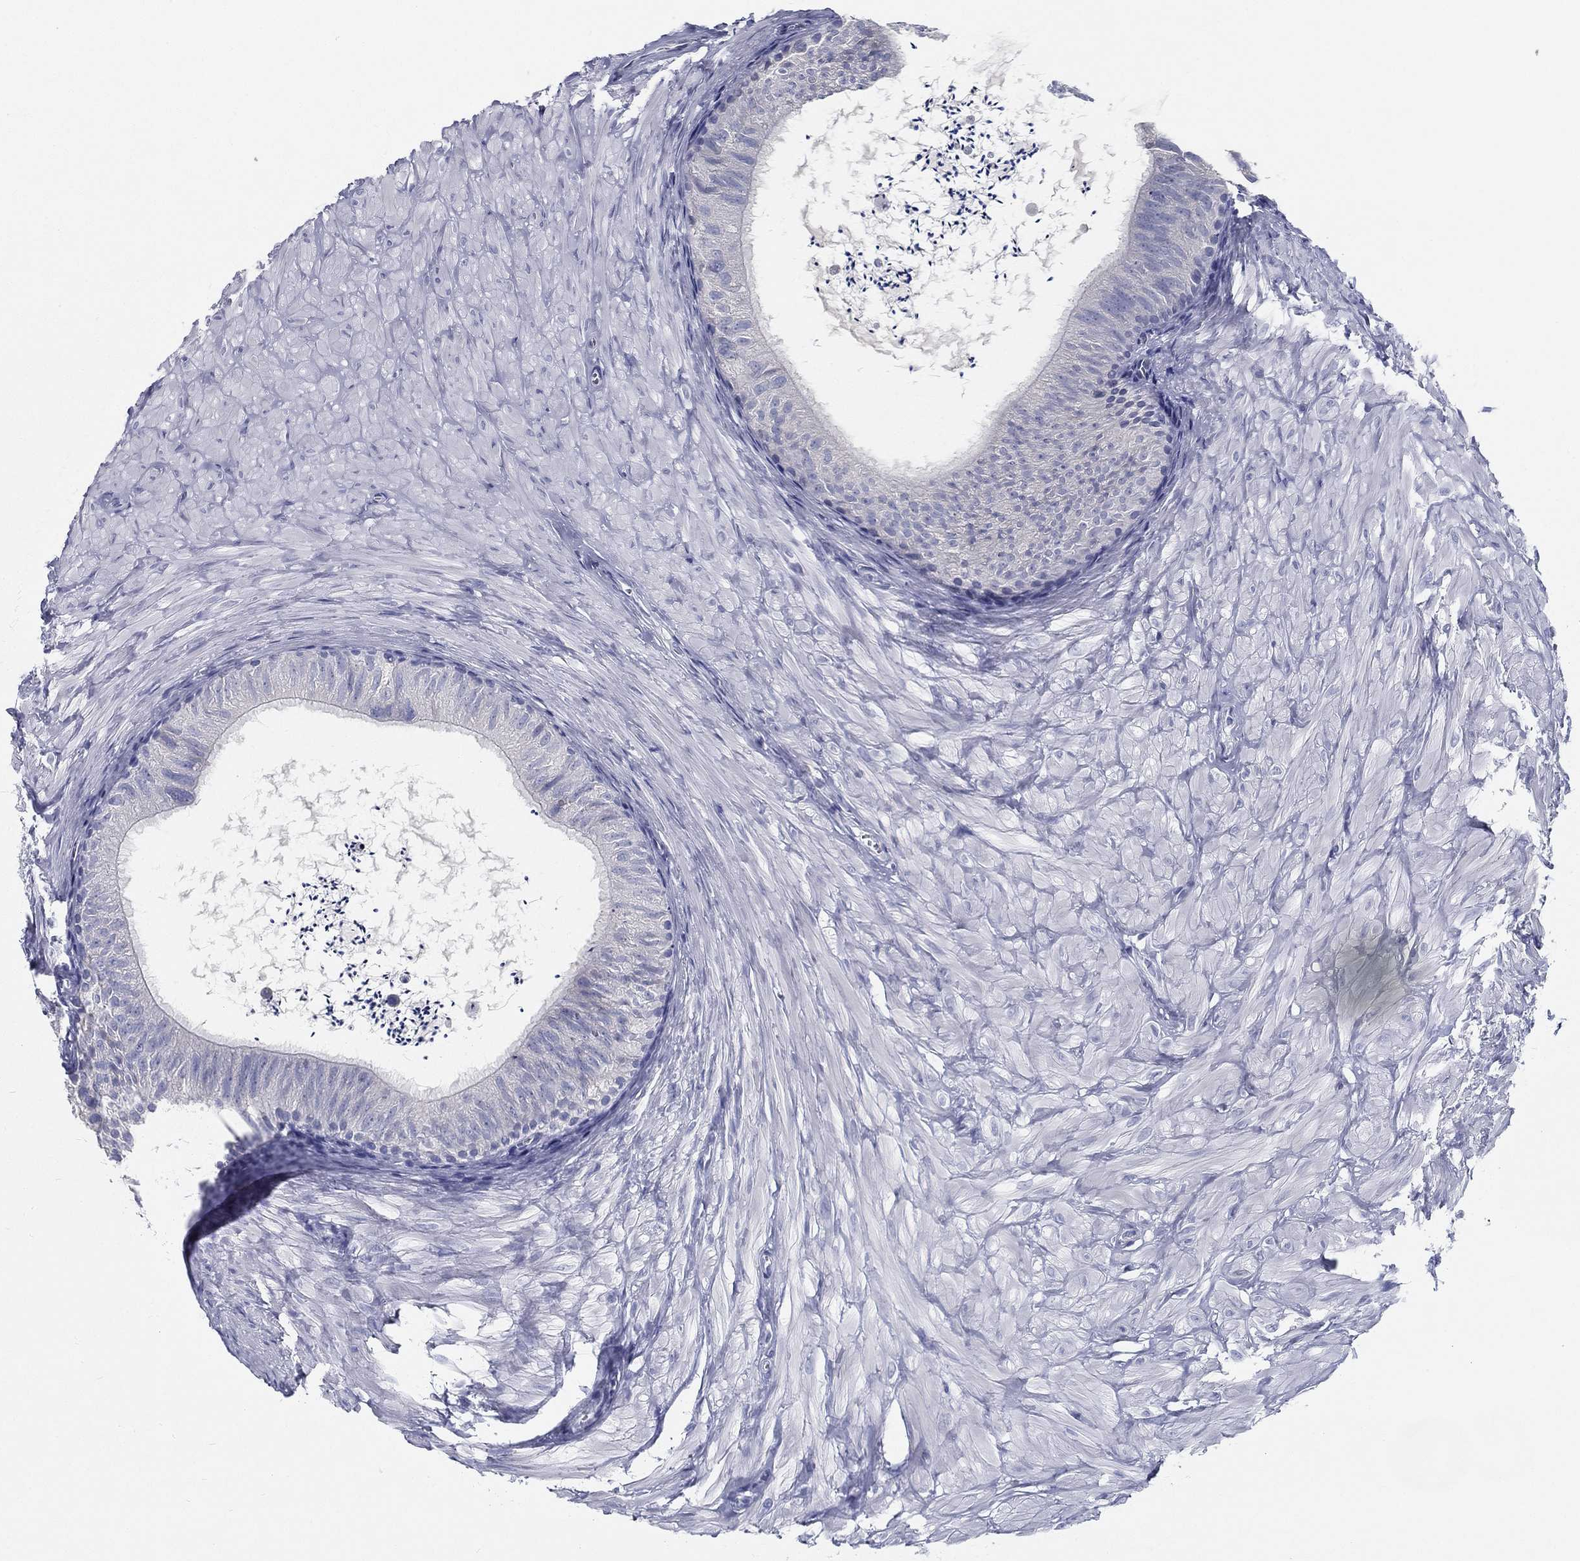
{"staining": {"intensity": "negative", "quantity": "none", "location": "none"}, "tissue": "epididymis", "cell_type": "Glandular cells", "image_type": "normal", "snomed": [{"axis": "morphology", "description": "Normal tissue, NOS"}, {"axis": "topography", "description": "Epididymis"}], "caption": "Human epididymis stained for a protein using immunohistochemistry displays no positivity in glandular cells.", "gene": "STS", "patient": {"sex": "male", "age": 32}}